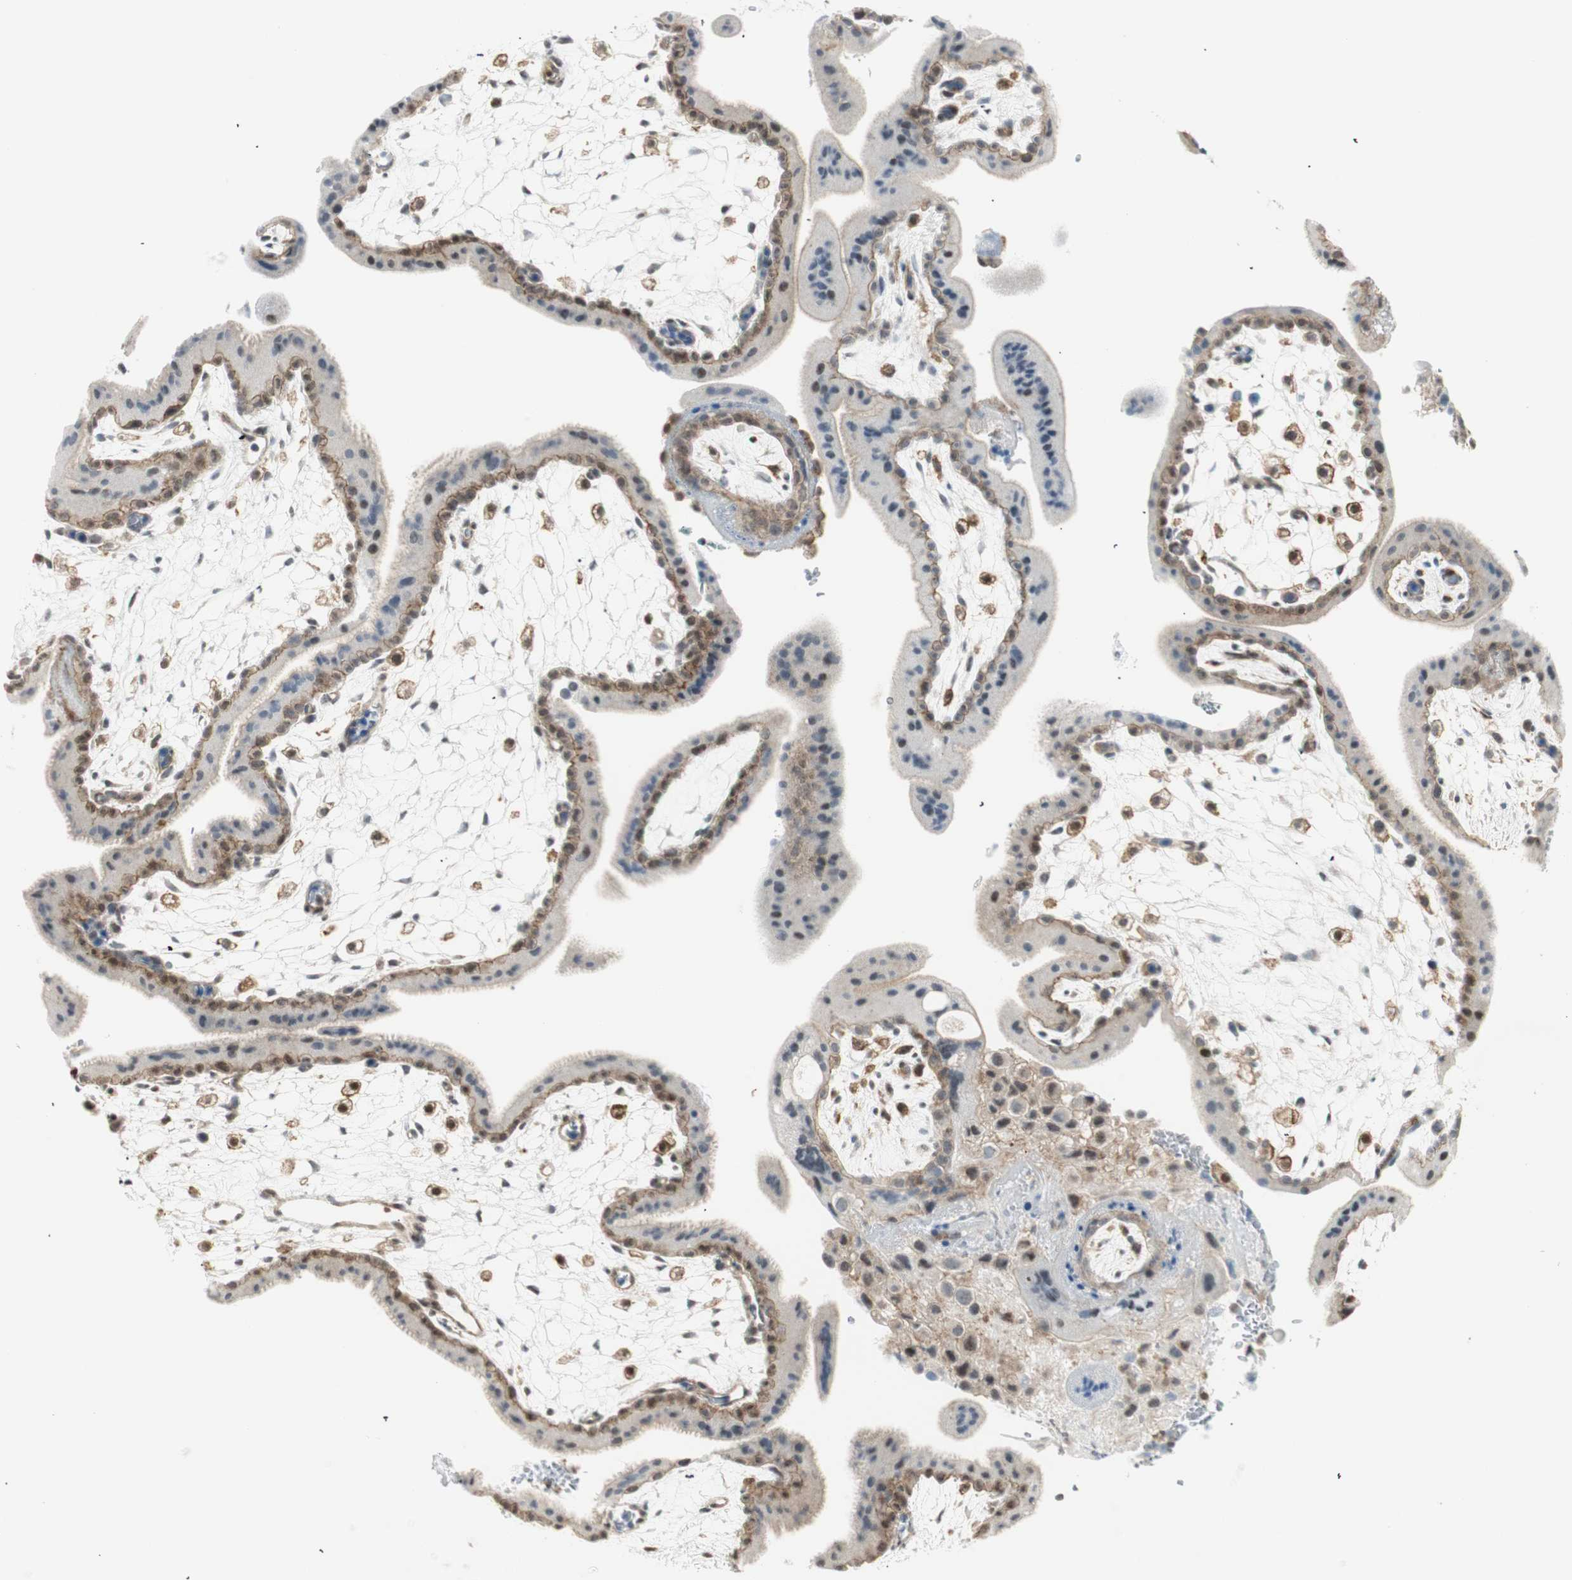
{"staining": {"intensity": "weak", "quantity": "25%-75%", "location": "cytoplasmic/membranous"}, "tissue": "placenta", "cell_type": "Decidual cells", "image_type": "normal", "snomed": [{"axis": "morphology", "description": "Normal tissue, NOS"}, {"axis": "topography", "description": "Placenta"}], "caption": "Placenta was stained to show a protein in brown. There is low levels of weak cytoplasmic/membranous expression in approximately 25%-75% of decidual cells. Using DAB (brown) and hematoxylin (blue) stains, captured at high magnification using brightfield microscopy.", "gene": "PPP1CA", "patient": {"sex": "female", "age": 35}}